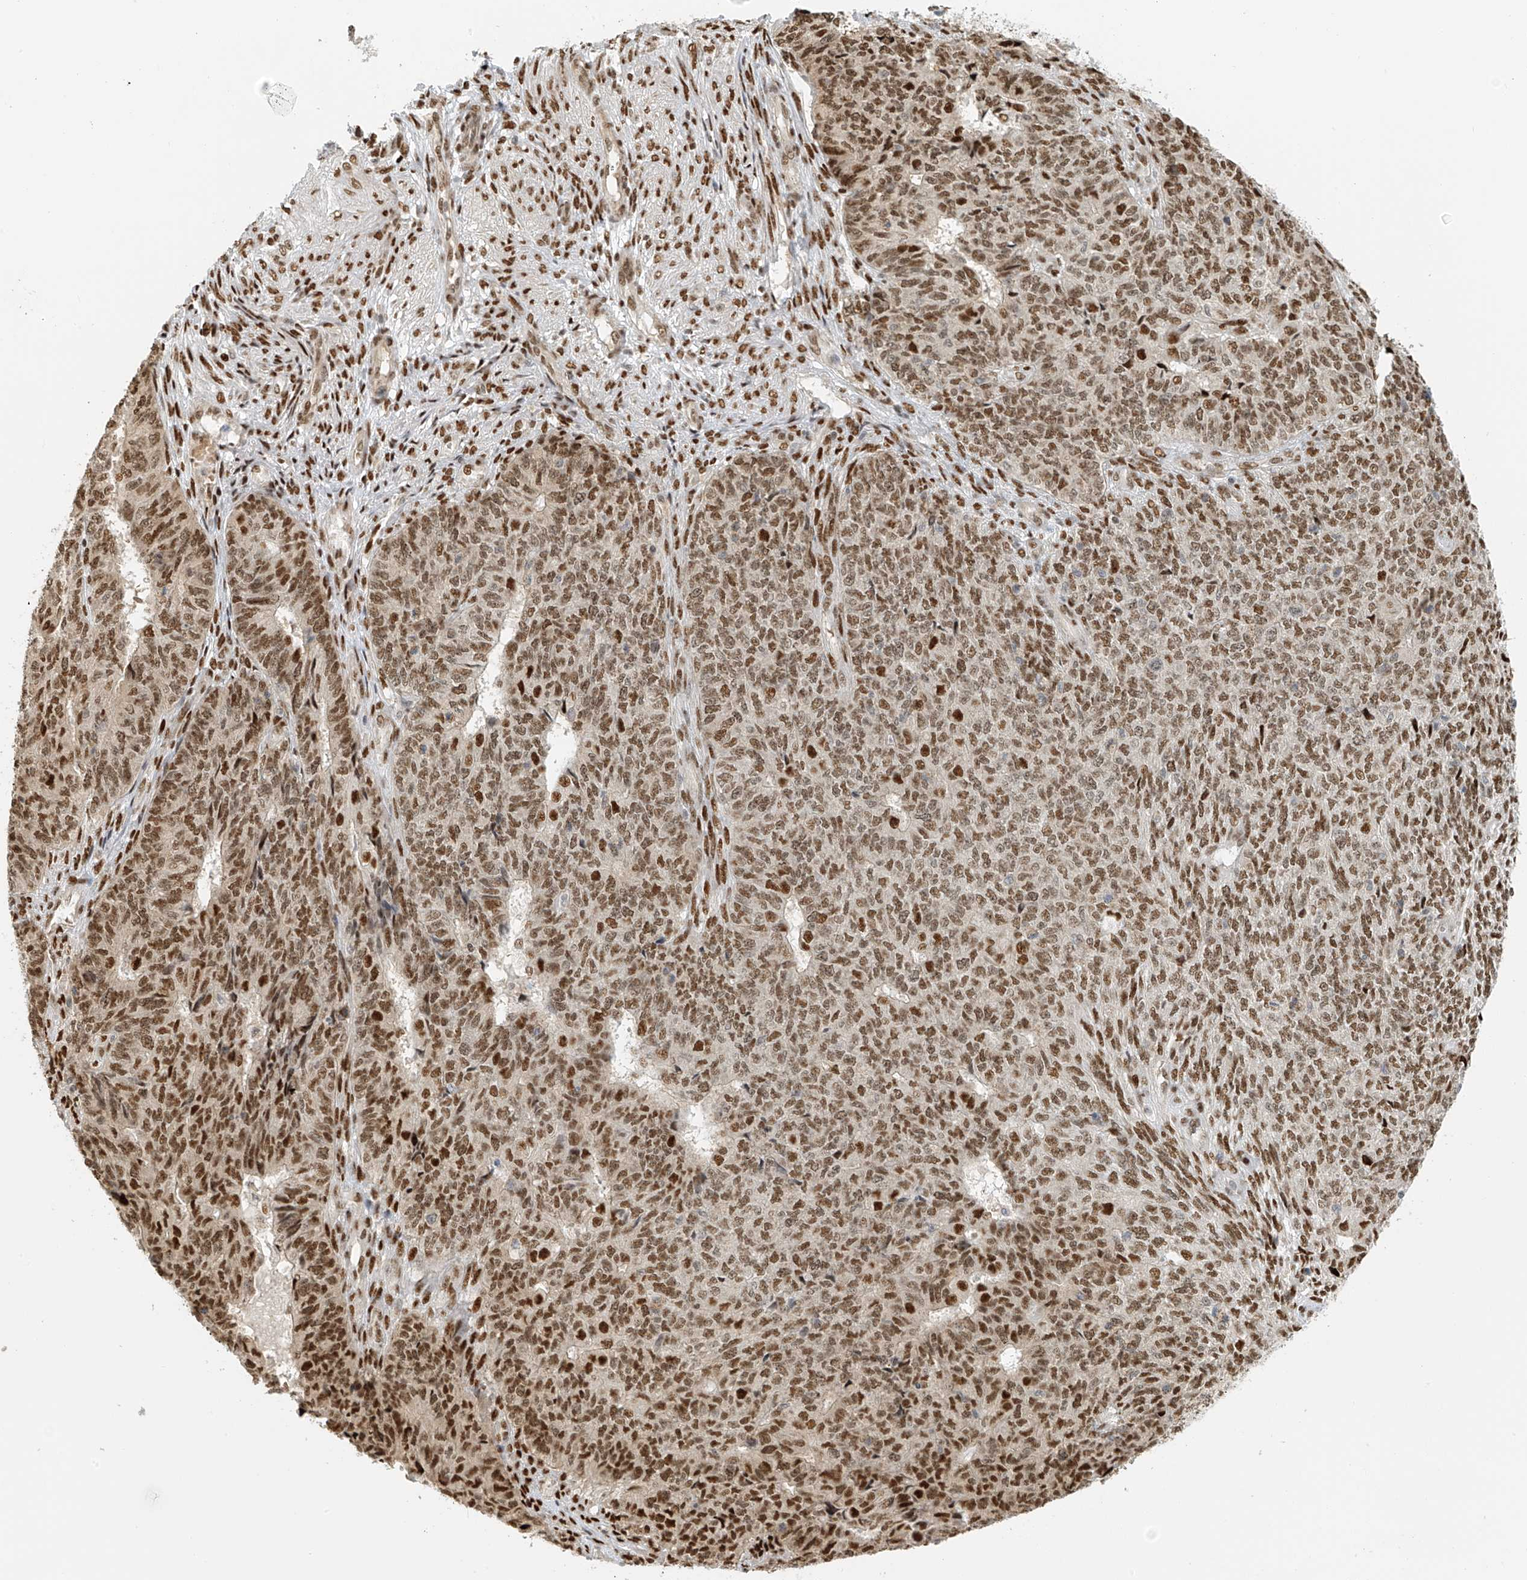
{"staining": {"intensity": "strong", "quantity": ">75%", "location": "nuclear"}, "tissue": "endometrial cancer", "cell_type": "Tumor cells", "image_type": "cancer", "snomed": [{"axis": "morphology", "description": "Adenocarcinoma, NOS"}, {"axis": "topography", "description": "Endometrium"}], "caption": "Protein analysis of adenocarcinoma (endometrial) tissue shows strong nuclear staining in approximately >75% of tumor cells. The protein is stained brown, and the nuclei are stained in blue (DAB (3,3'-diaminobenzidine) IHC with brightfield microscopy, high magnification).", "gene": "ZNF514", "patient": {"sex": "female", "age": 32}}